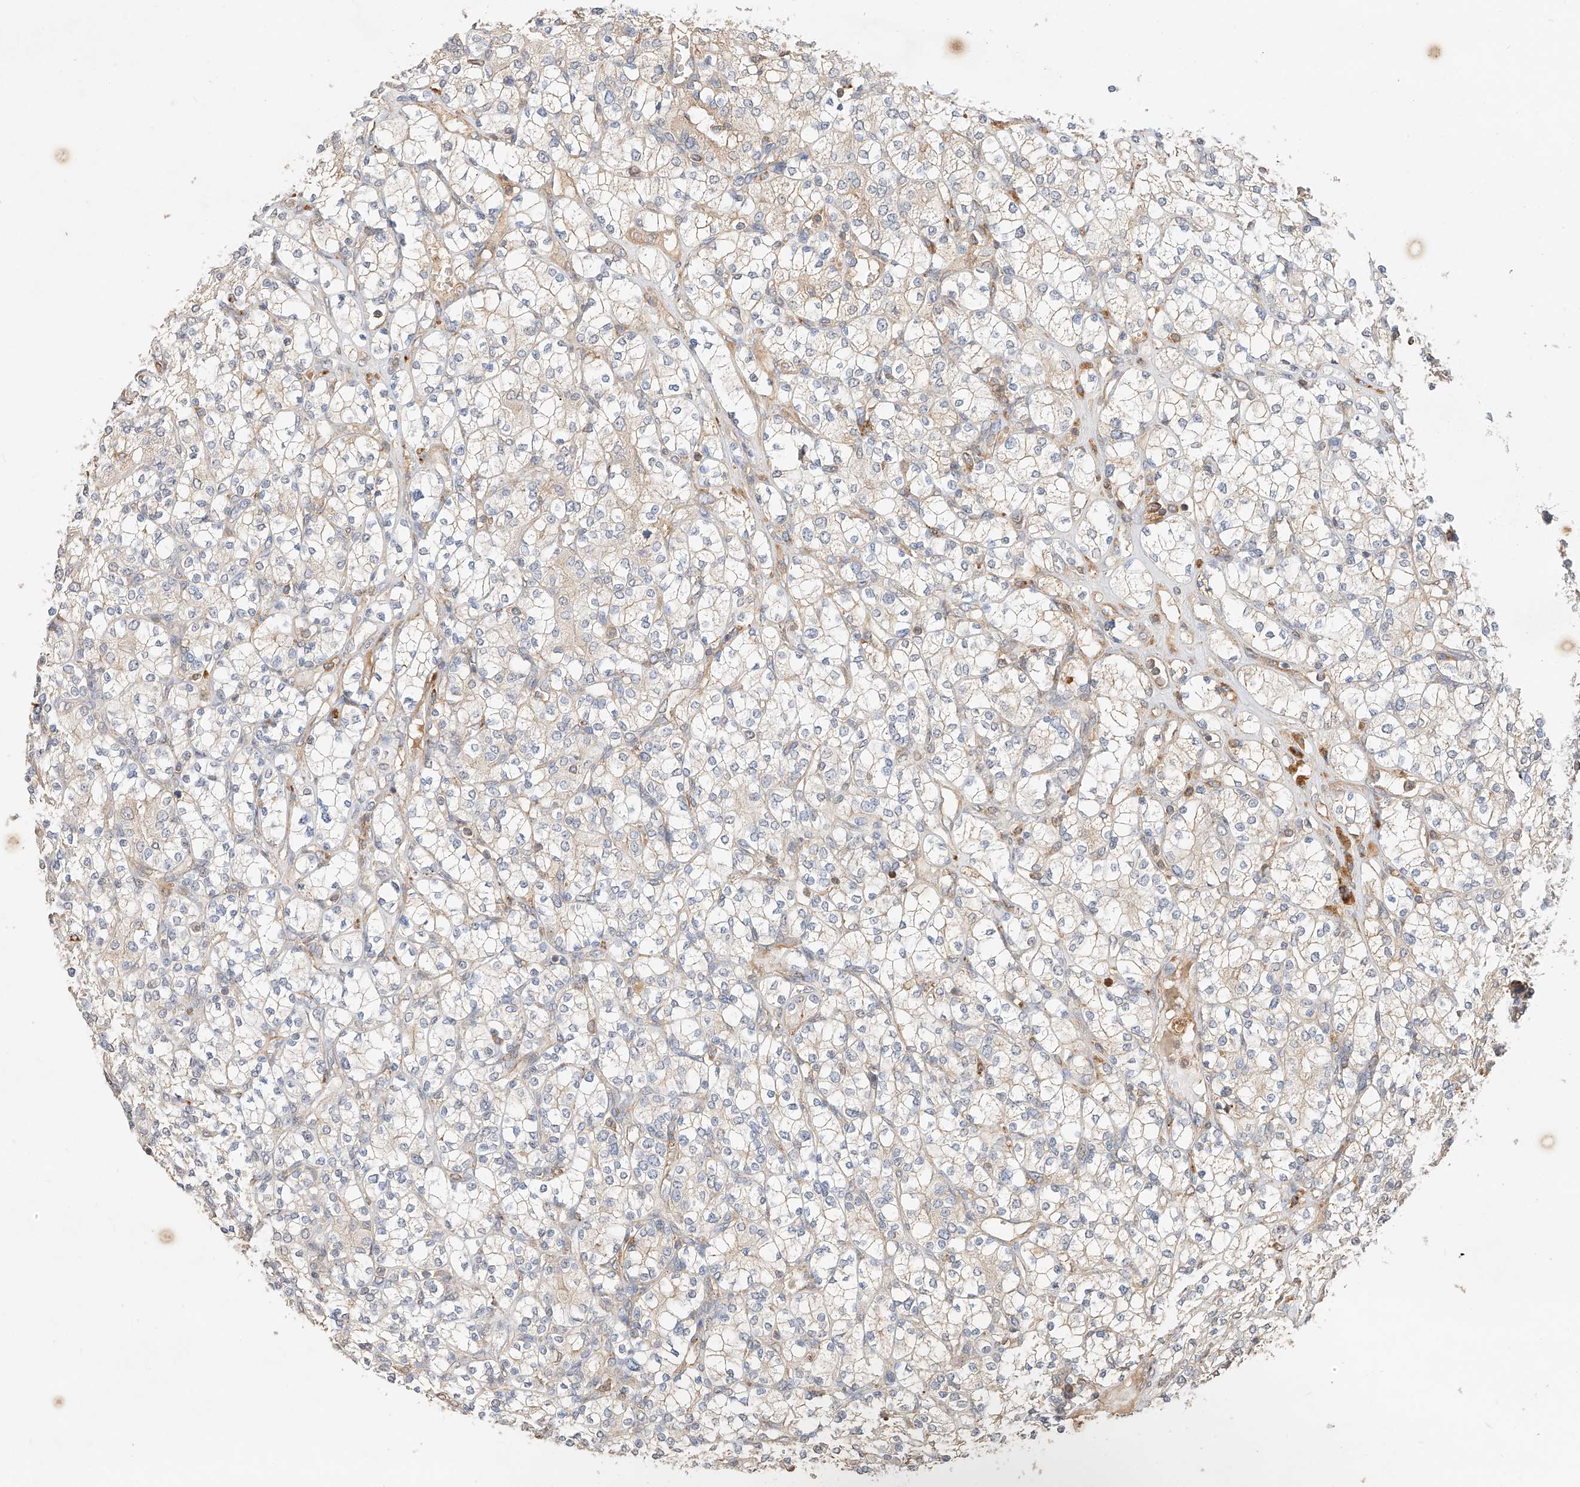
{"staining": {"intensity": "negative", "quantity": "none", "location": "none"}, "tissue": "renal cancer", "cell_type": "Tumor cells", "image_type": "cancer", "snomed": [{"axis": "morphology", "description": "Adenocarcinoma, NOS"}, {"axis": "topography", "description": "Kidney"}], "caption": "This is an immunohistochemistry image of human renal adenocarcinoma. There is no expression in tumor cells.", "gene": "SUSD6", "patient": {"sex": "male", "age": 77}}